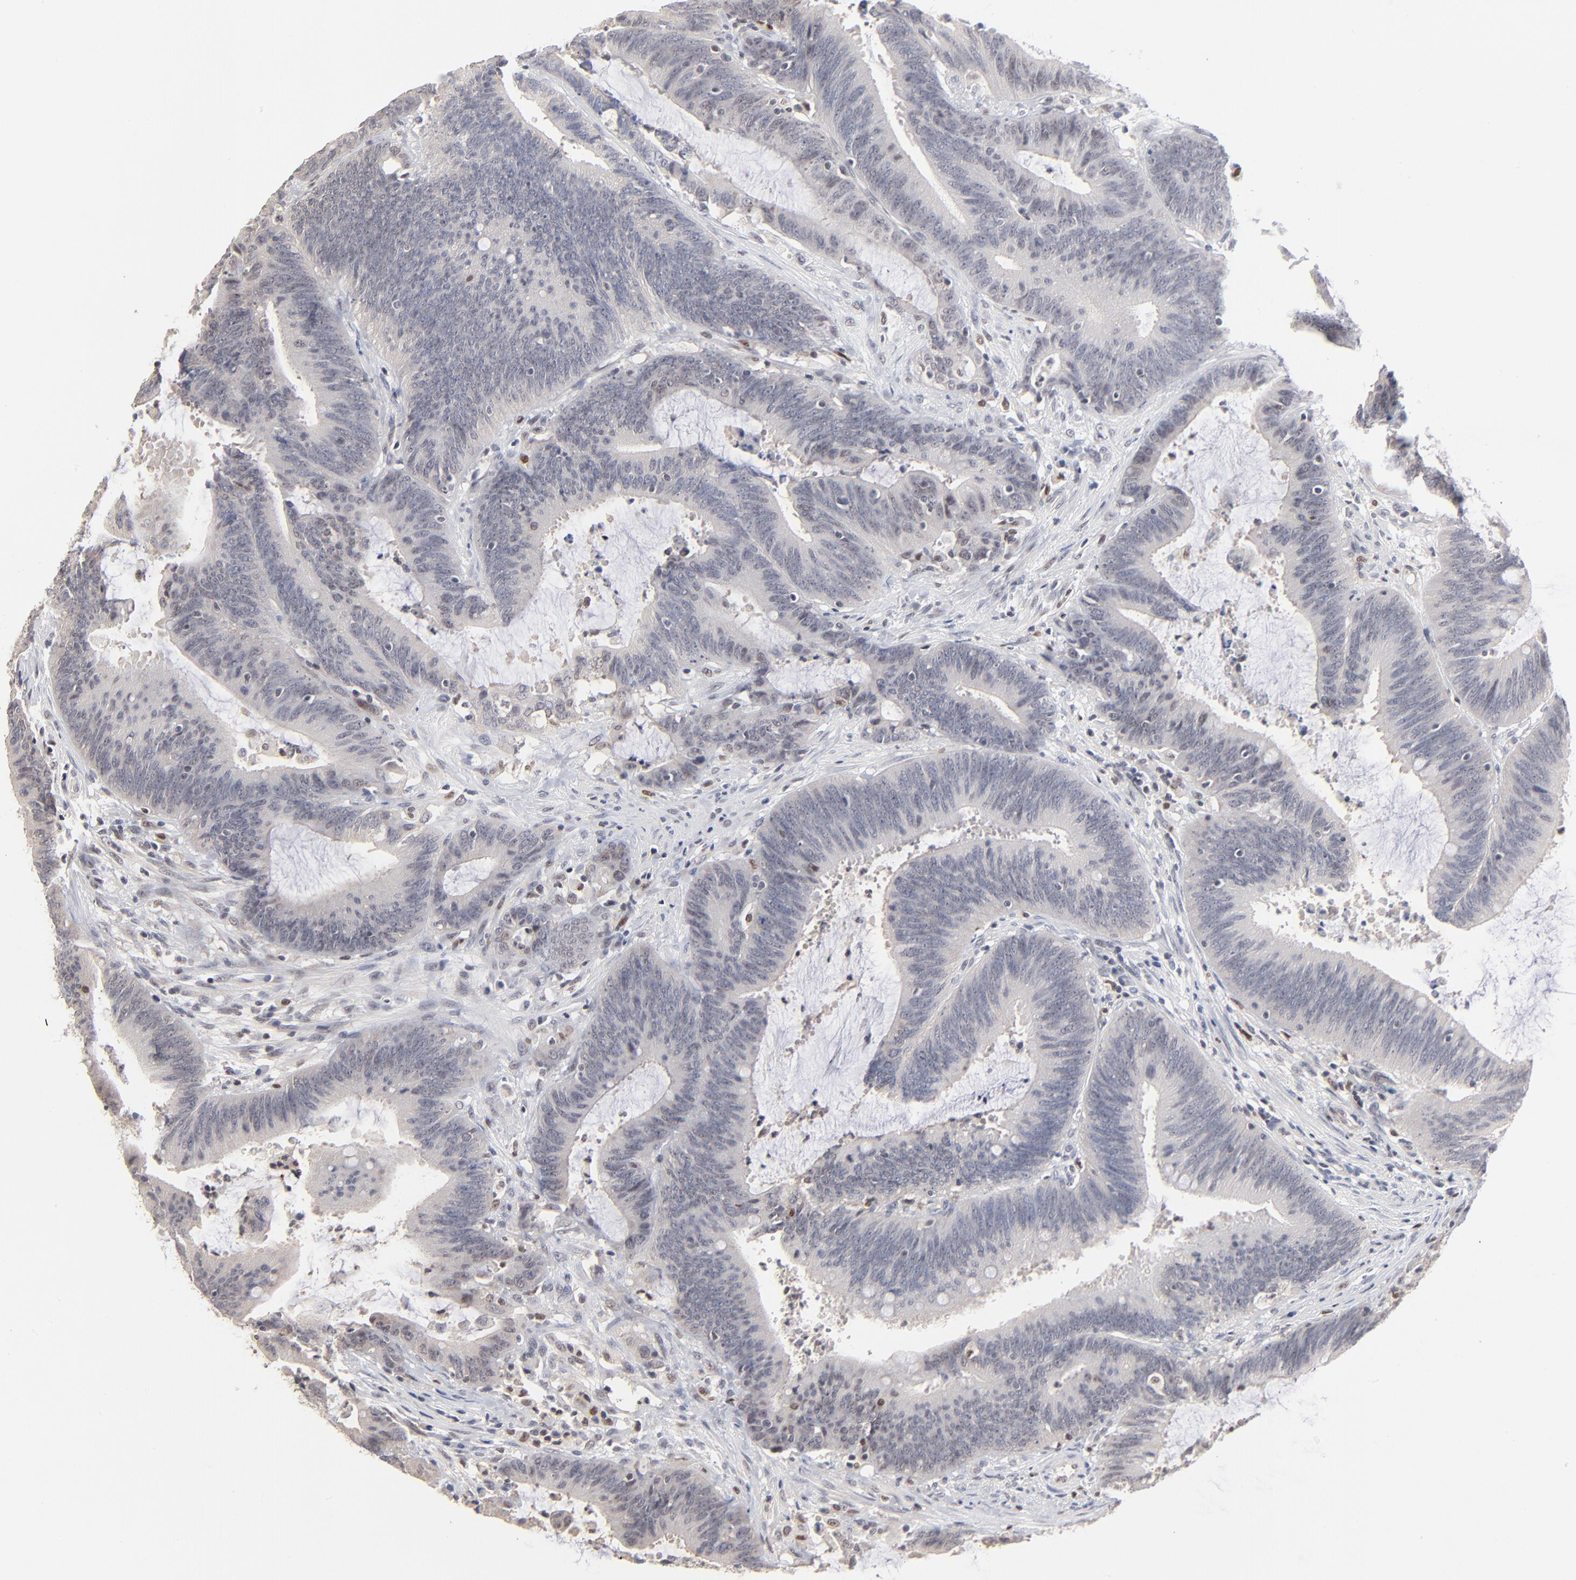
{"staining": {"intensity": "negative", "quantity": "none", "location": "none"}, "tissue": "colorectal cancer", "cell_type": "Tumor cells", "image_type": "cancer", "snomed": [{"axis": "morphology", "description": "Adenocarcinoma, NOS"}, {"axis": "topography", "description": "Rectum"}], "caption": "Immunohistochemistry image of neoplastic tissue: colorectal cancer (adenocarcinoma) stained with DAB (3,3'-diaminobenzidine) displays no significant protein positivity in tumor cells. (DAB (3,3'-diaminobenzidine) IHC with hematoxylin counter stain).", "gene": "MAX", "patient": {"sex": "female", "age": 66}}